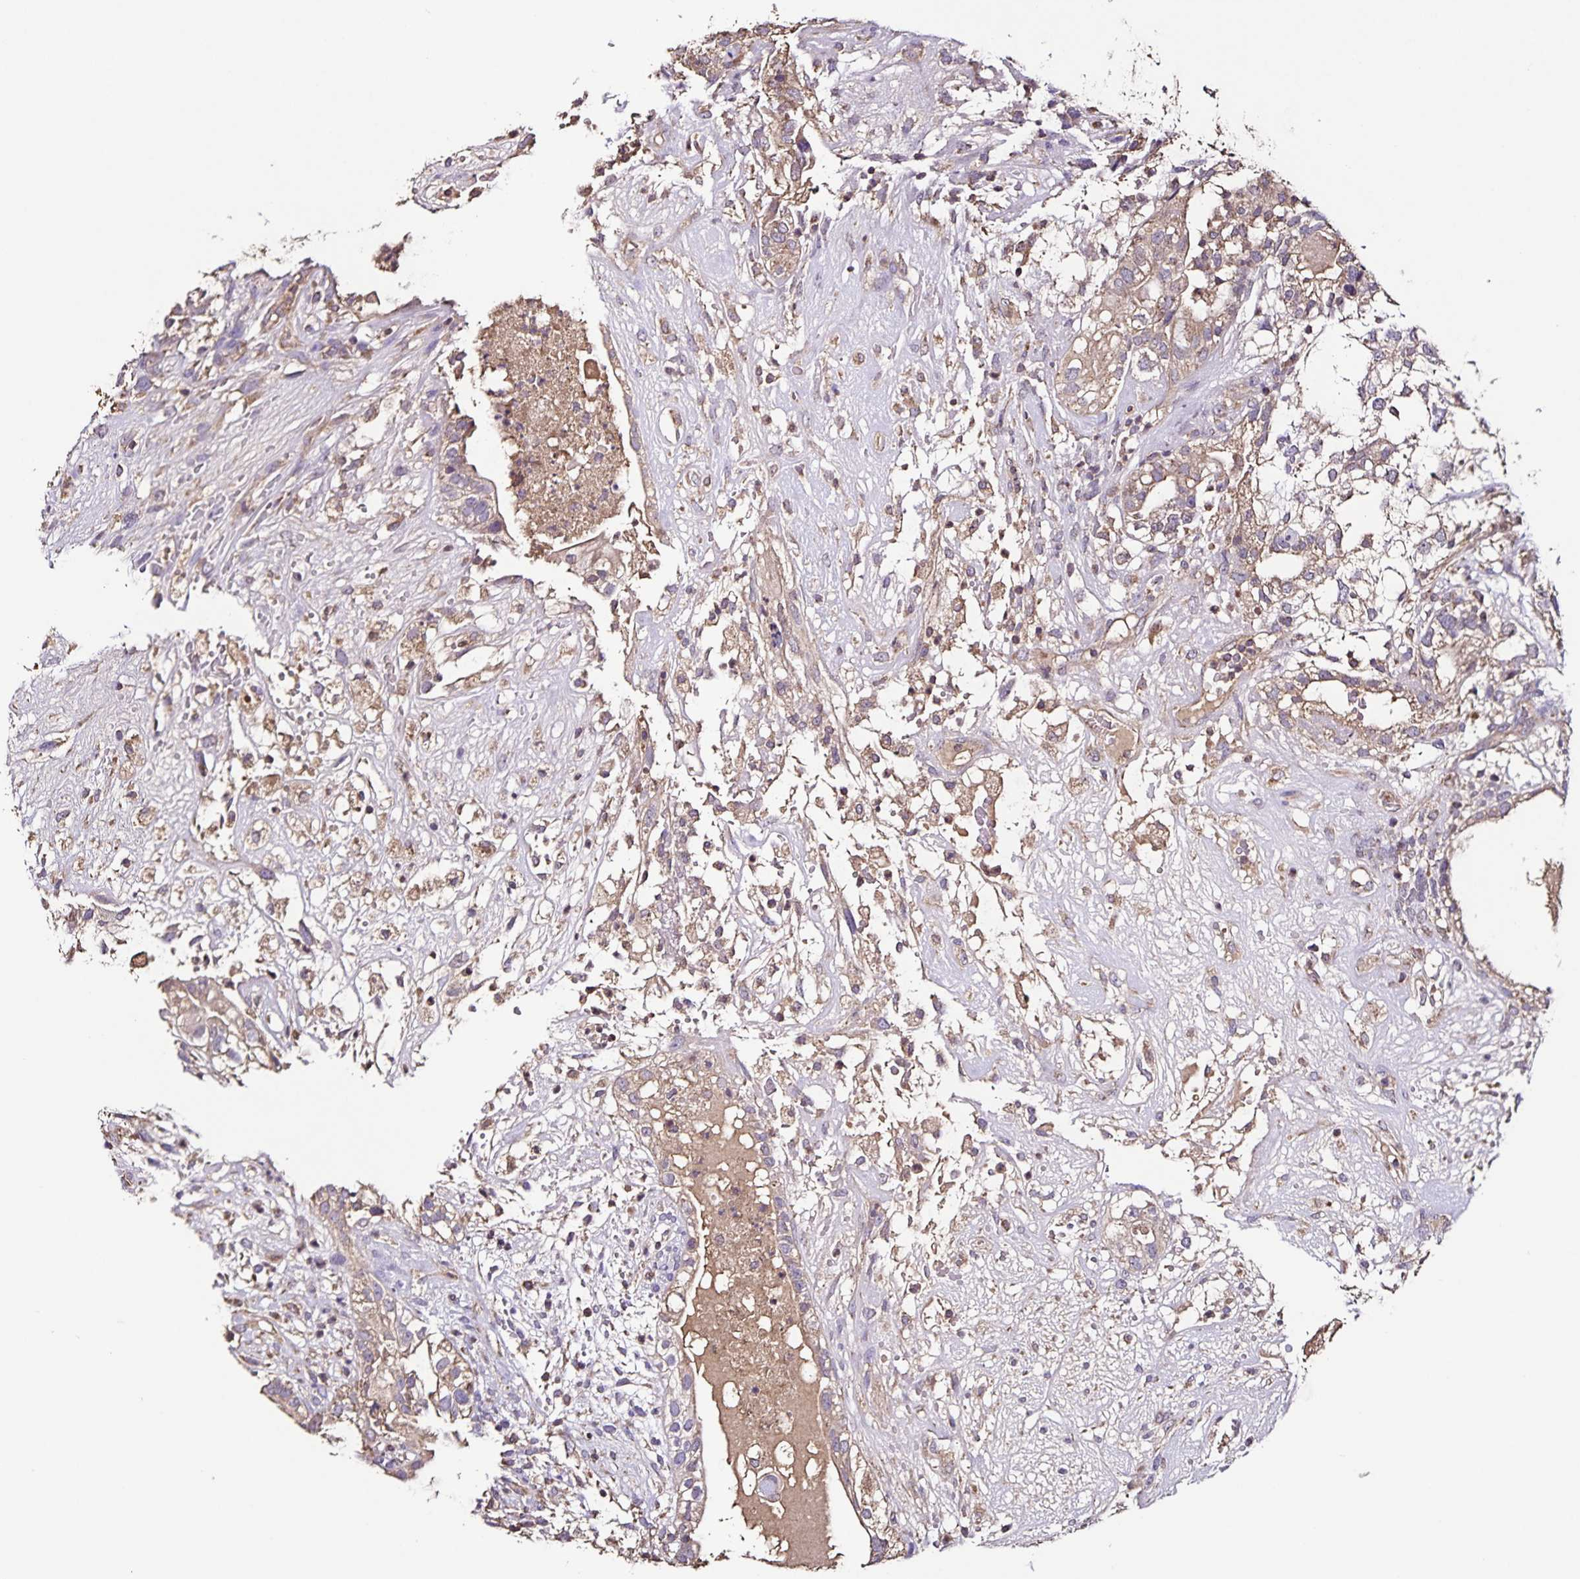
{"staining": {"intensity": "weak", "quantity": "25%-75%", "location": "cytoplasmic/membranous"}, "tissue": "testis cancer", "cell_type": "Tumor cells", "image_type": "cancer", "snomed": [{"axis": "morphology", "description": "Seminoma, NOS"}, {"axis": "morphology", "description": "Carcinoma, Embryonal, NOS"}, {"axis": "topography", "description": "Testis"}], "caption": "Testis cancer (seminoma) stained with a protein marker exhibits weak staining in tumor cells.", "gene": "MAN1A1", "patient": {"sex": "male", "age": 41}}